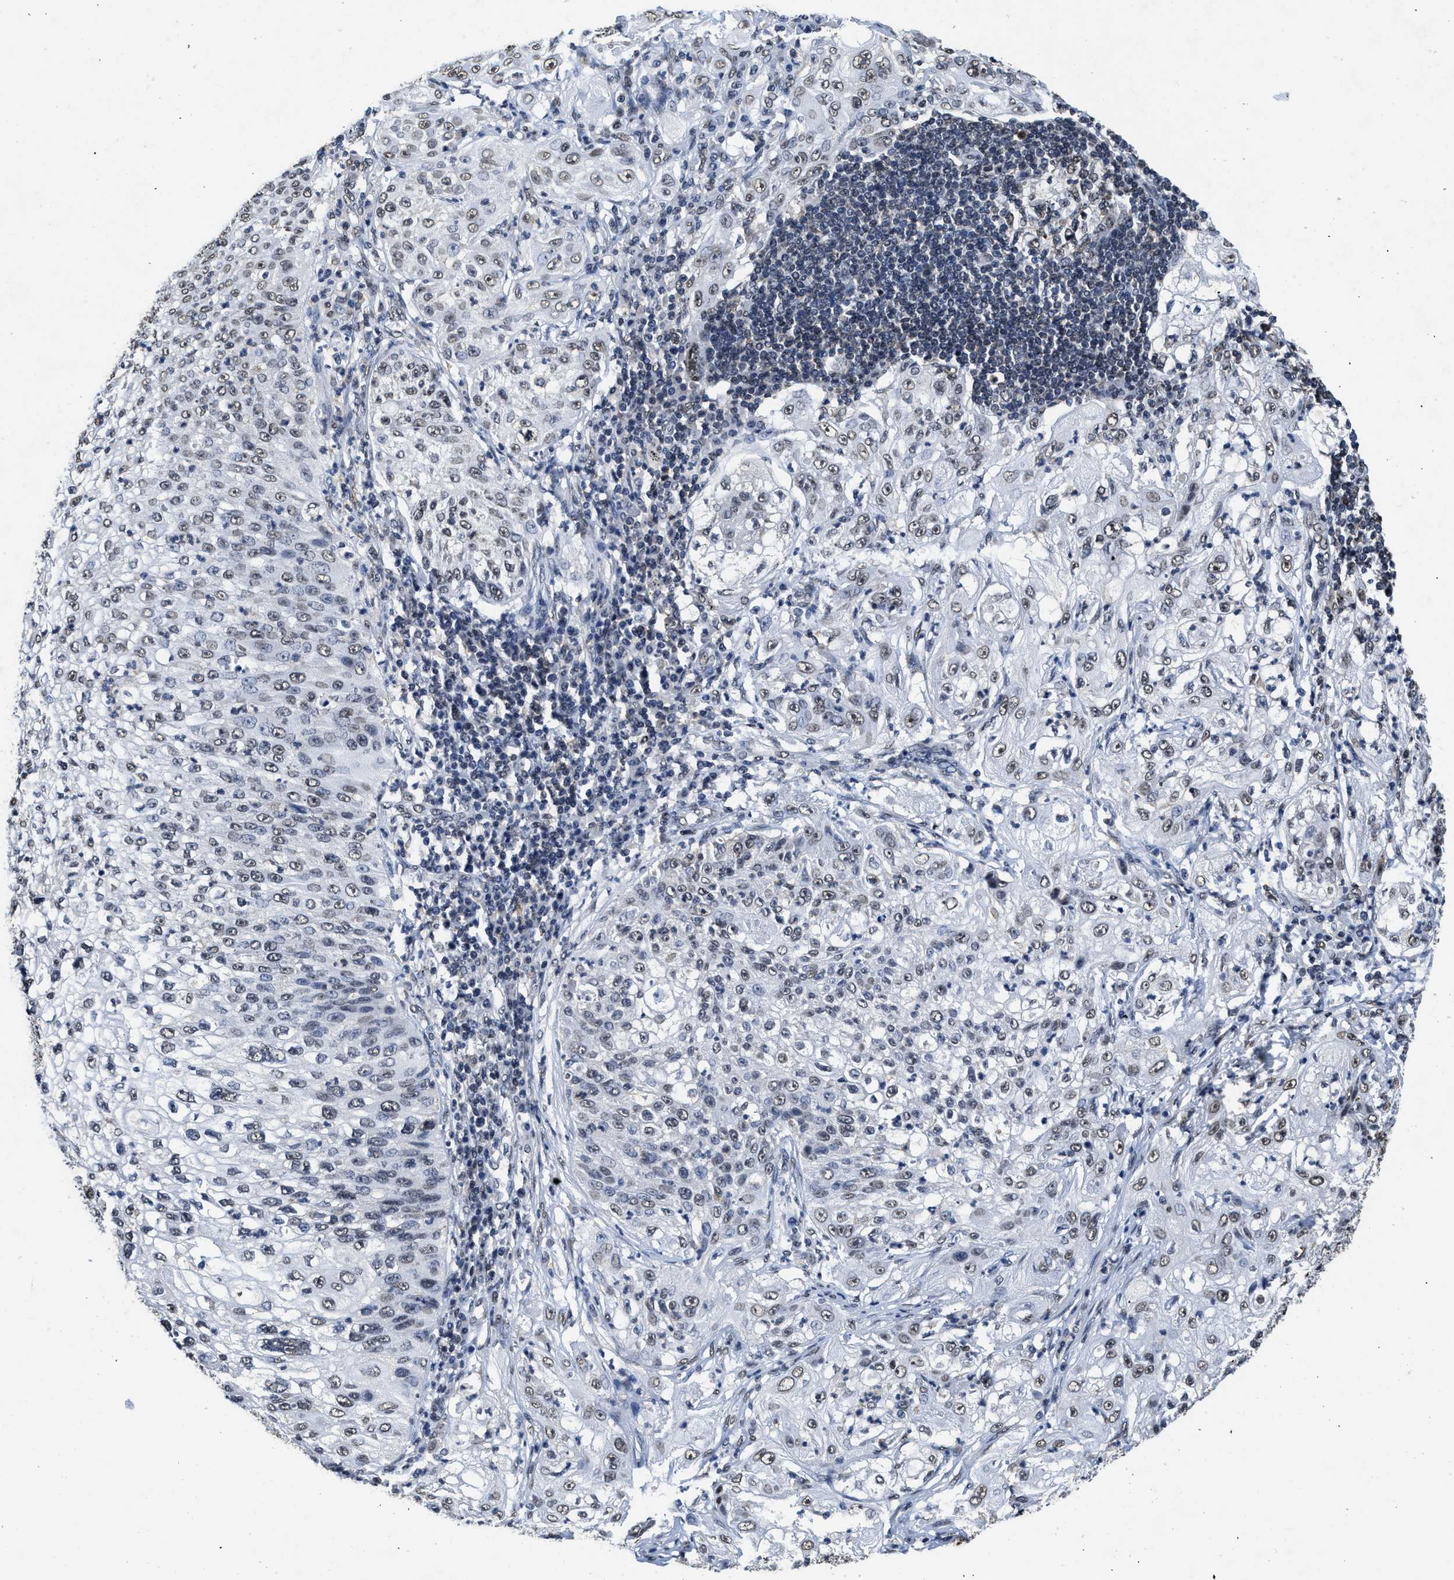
{"staining": {"intensity": "weak", "quantity": "<25%", "location": "nuclear"}, "tissue": "lung cancer", "cell_type": "Tumor cells", "image_type": "cancer", "snomed": [{"axis": "morphology", "description": "Inflammation, NOS"}, {"axis": "morphology", "description": "Squamous cell carcinoma, NOS"}, {"axis": "topography", "description": "Lymph node"}, {"axis": "topography", "description": "Soft tissue"}, {"axis": "topography", "description": "Lung"}], "caption": "High power microscopy micrograph of an IHC image of lung cancer, revealing no significant expression in tumor cells. (Brightfield microscopy of DAB (3,3'-diaminobenzidine) immunohistochemistry at high magnification).", "gene": "SUPT16H", "patient": {"sex": "male", "age": 66}}